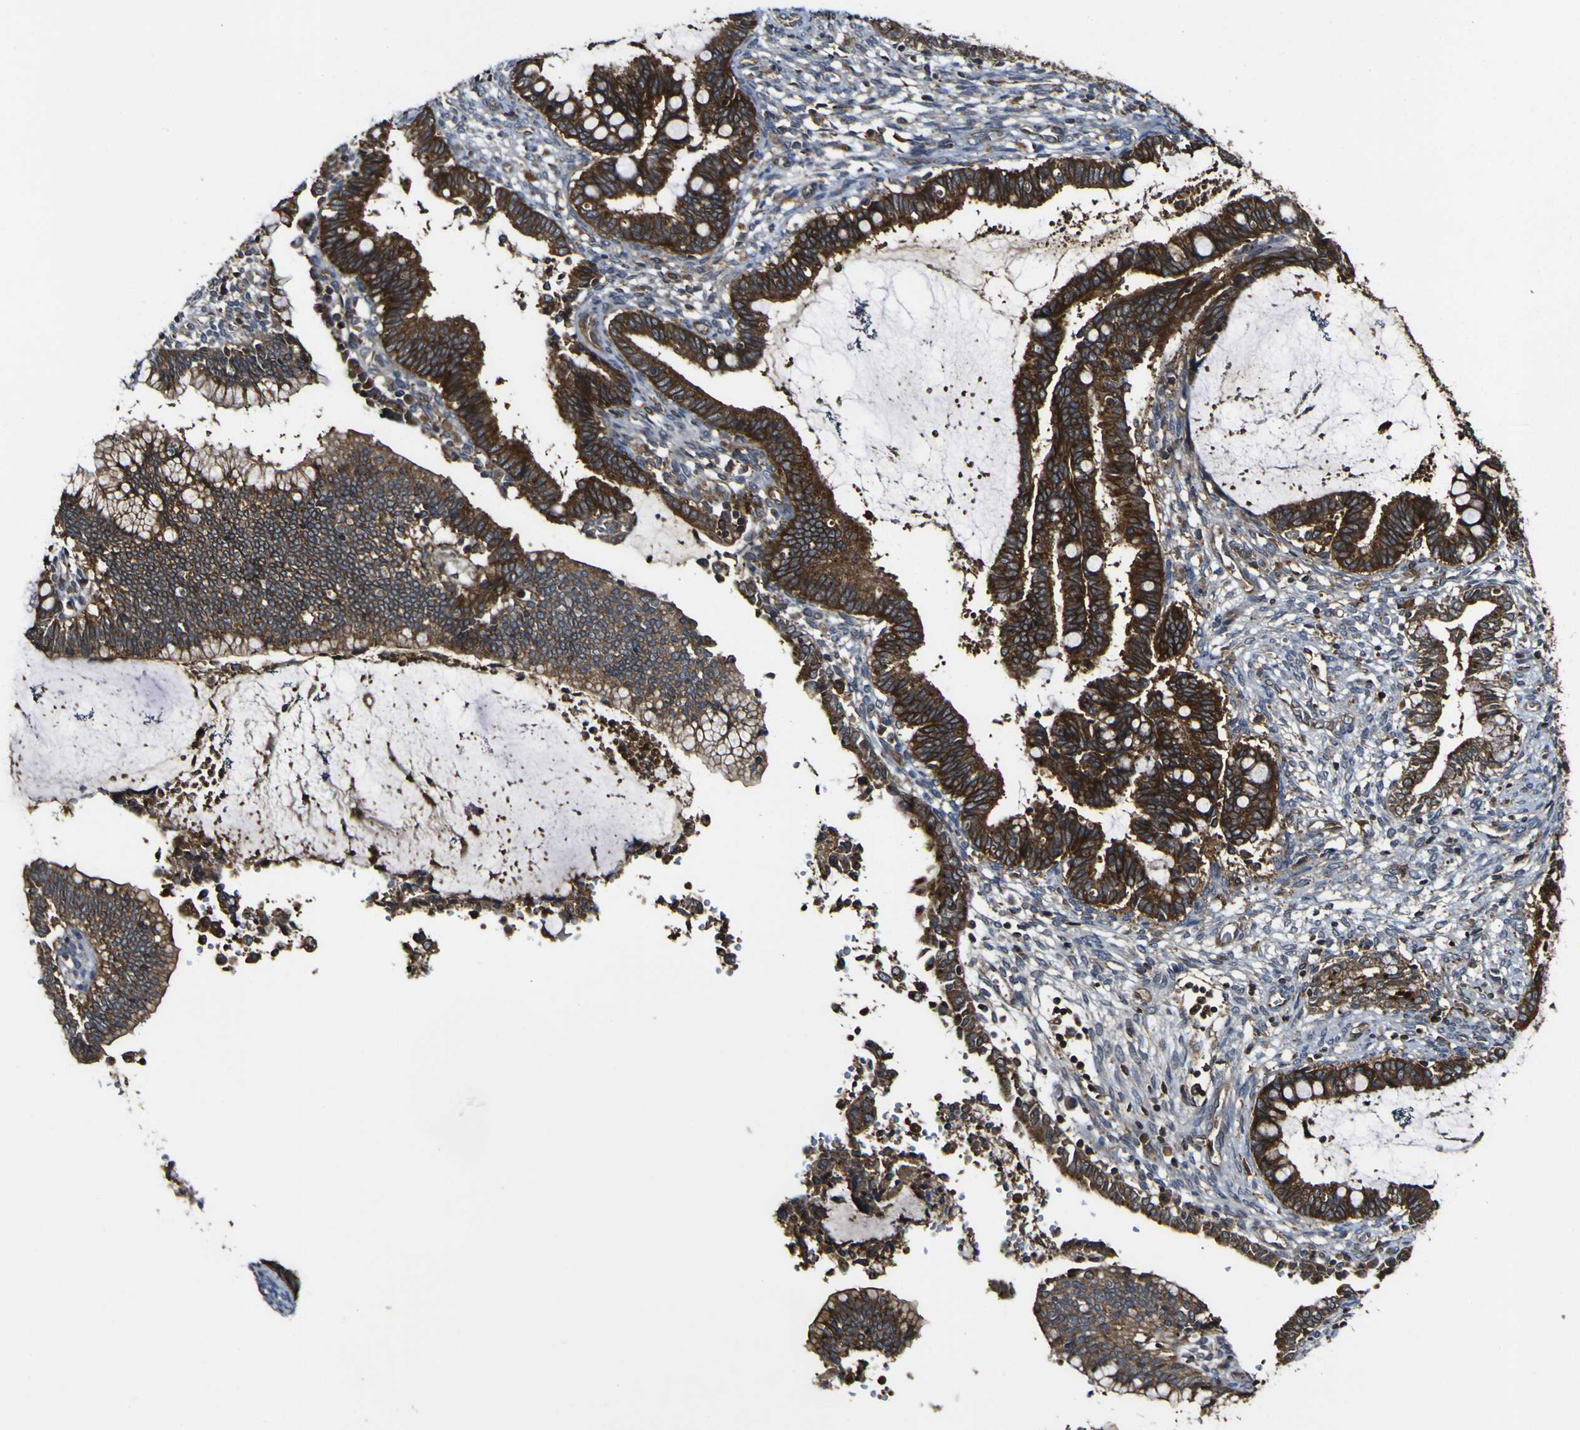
{"staining": {"intensity": "strong", "quantity": ">75%", "location": "cytoplasmic/membranous"}, "tissue": "cervical cancer", "cell_type": "Tumor cells", "image_type": "cancer", "snomed": [{"axis": "morphology", "description": "Adenocarcinoma, NOS"}, {"axis": "topography", "description": "Cervix"}], "caption": "Immunohistochemistry histopathology image of neoplastic tissue: cervical cancer stained using immunohistochemistry demonstrates high levels of strong protein expression localized specifically in the cytoplasmic/membranous of tumor cells, appearing as a cytoplasmic/membranous brown color.", "gene": "TNIK", "patient": {"sex": "female", "age": 44}}